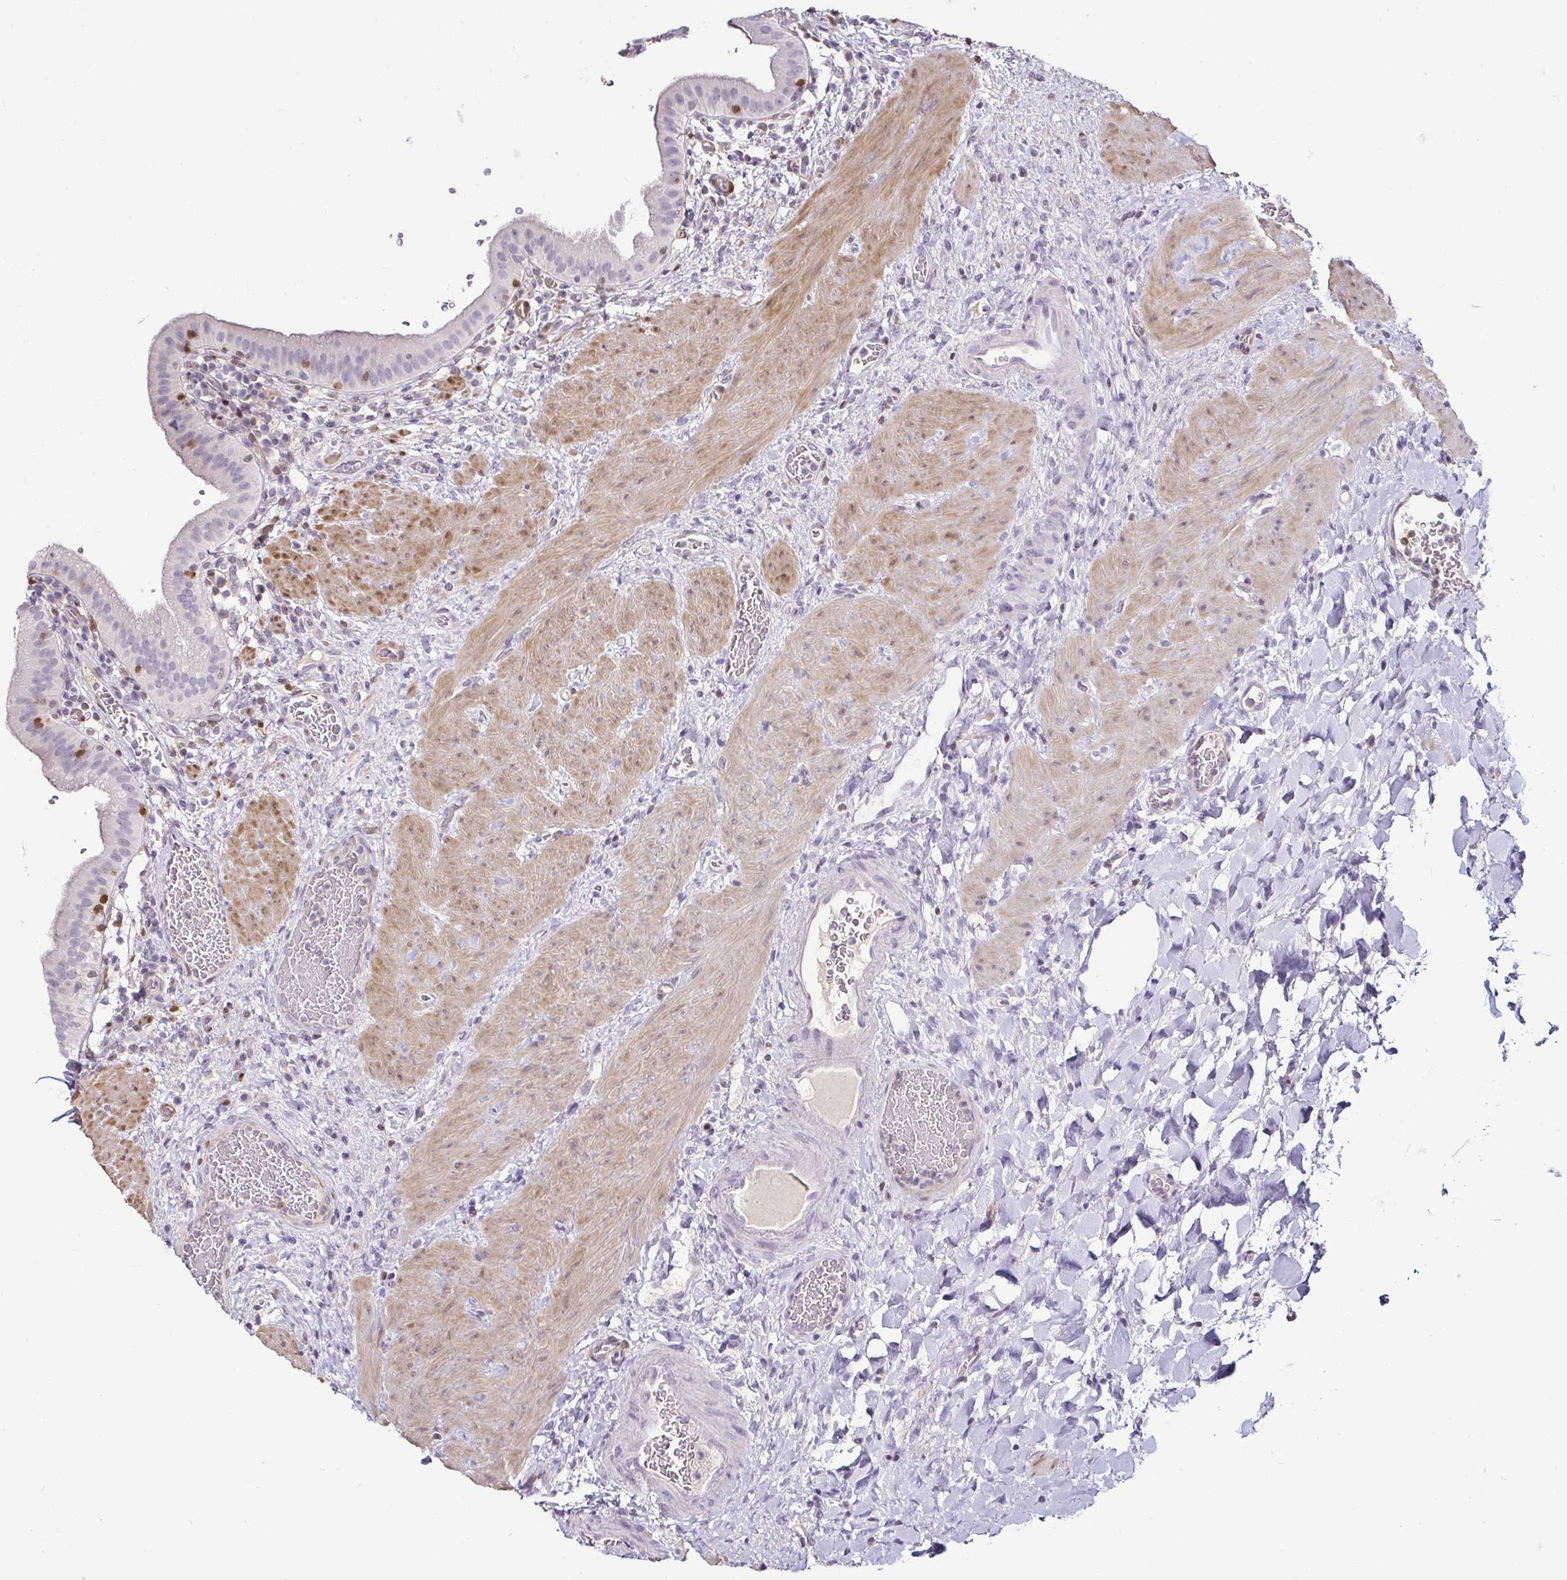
{"staining": {"intensity": "negative", "quantity": "none", "location": "none"}, "tissue": "gallbladder", "cell_type": "Glandular cells", "image_type": "normal", "snomed": [{"axis": "morphology", "description": "Normal tissue, NOS"}, {"axis": "topography", "description": "Gallbladder"}], "caption": "A histopathology image of human gallbladder is negative for staining in glandular cells. (DAB (3,3'-diaminobenzidine) IHC visualized using brightfield microscopy, high magnification).", "gene": "HOPX", "patient": {"sex": "male", "age": 26}}